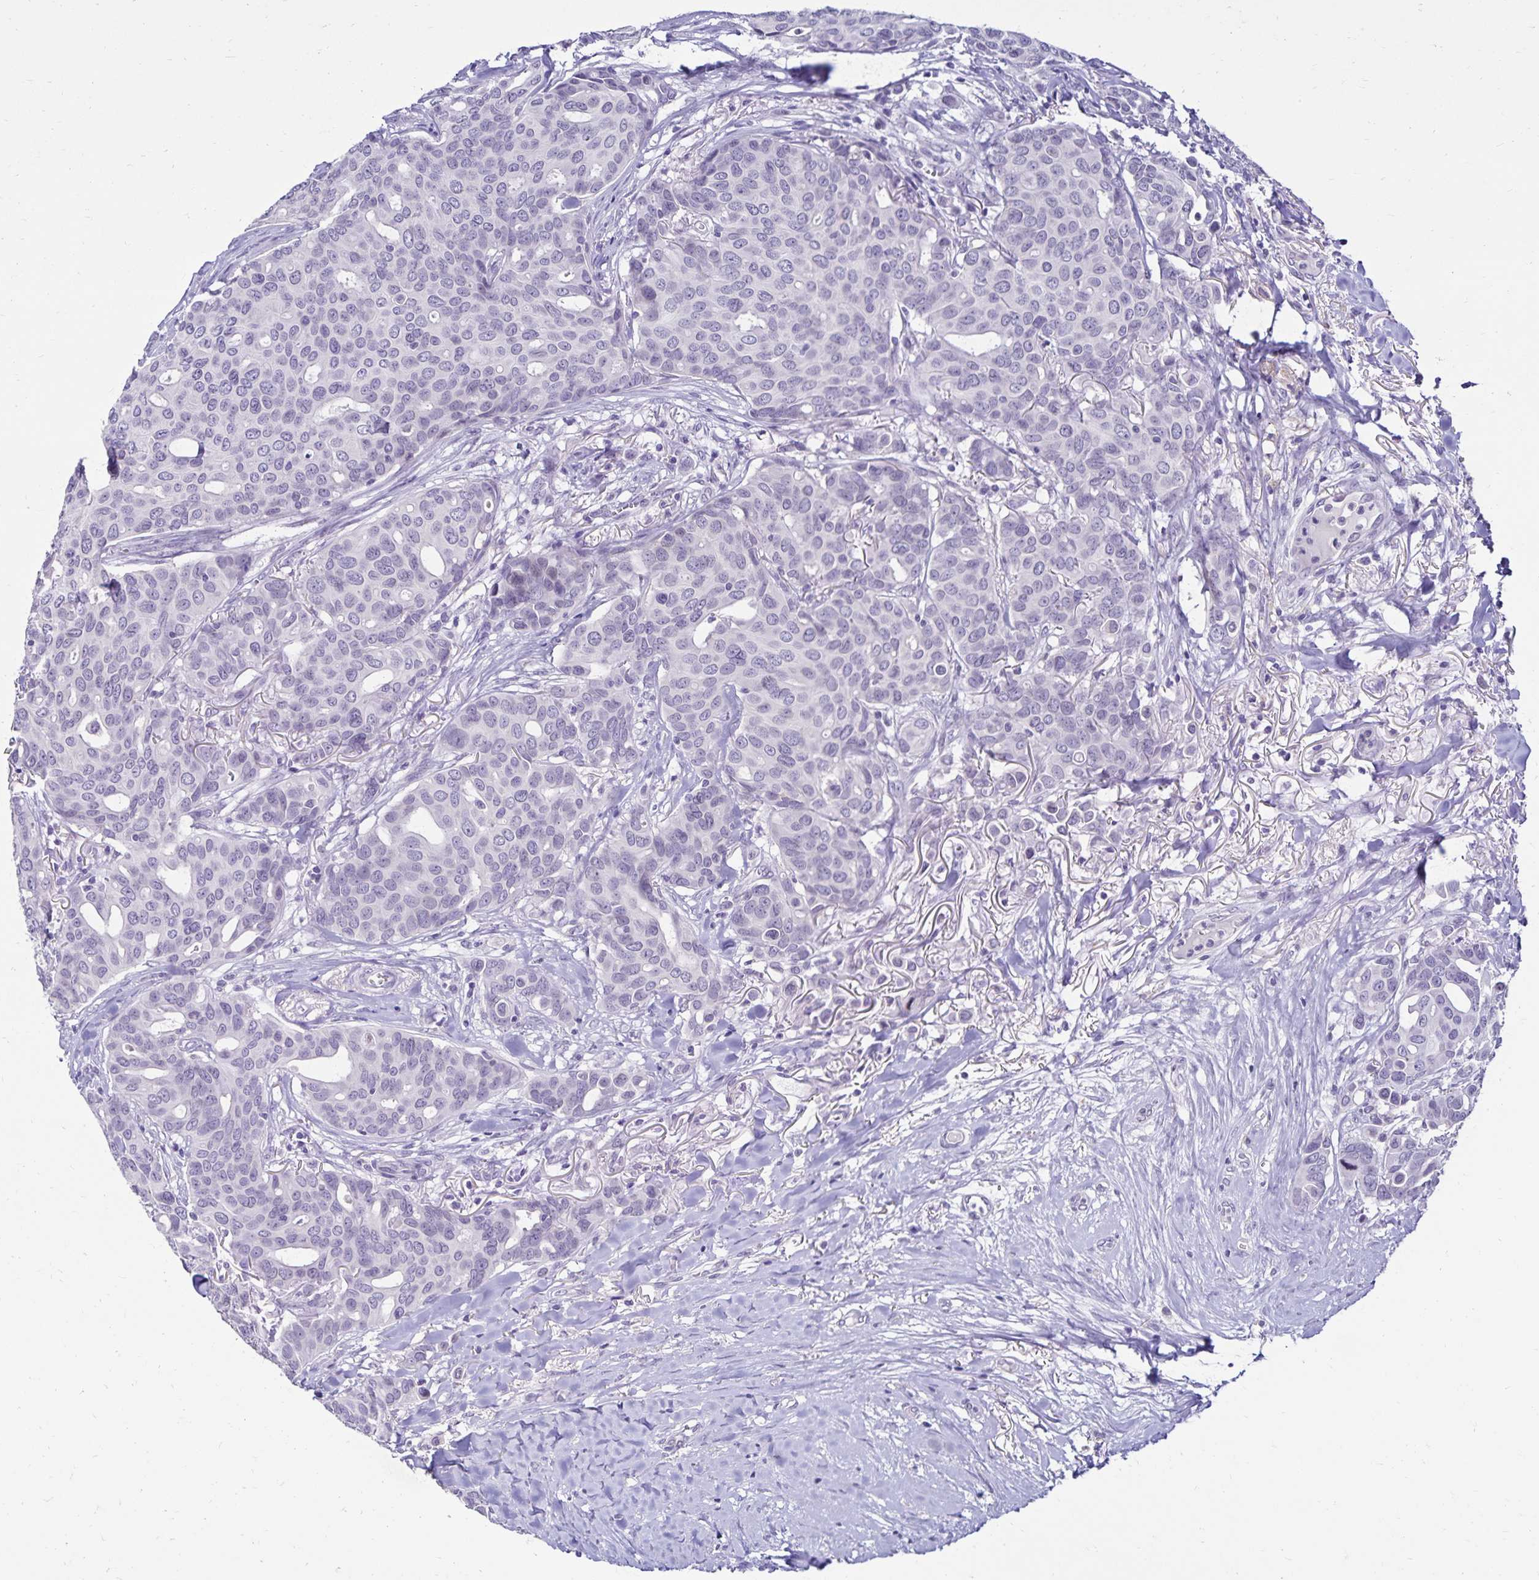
{"staining": {"intensity": "negative", "quantity": "none", "location": "none"}, "tissue": "breast cancer", "cell_type": "Tumor cells", "image_type": "cancer", "snomed": [{"axis": "morphology", "description": "Duct carcinoma"}, {"axis": "topography", "description": "Breast"}], "caption": "This is a photomicrograph of immunohistochemistry staining of breast invasive ductal carcinoma, which shows no positivity in tumor cells. (DAB (3,3'-diaminobenzidine) IHC visualized using brightfield microscopy, high magnification).", "gene": "FAM166C", "patient": {"sex": "female", "age": 54}}